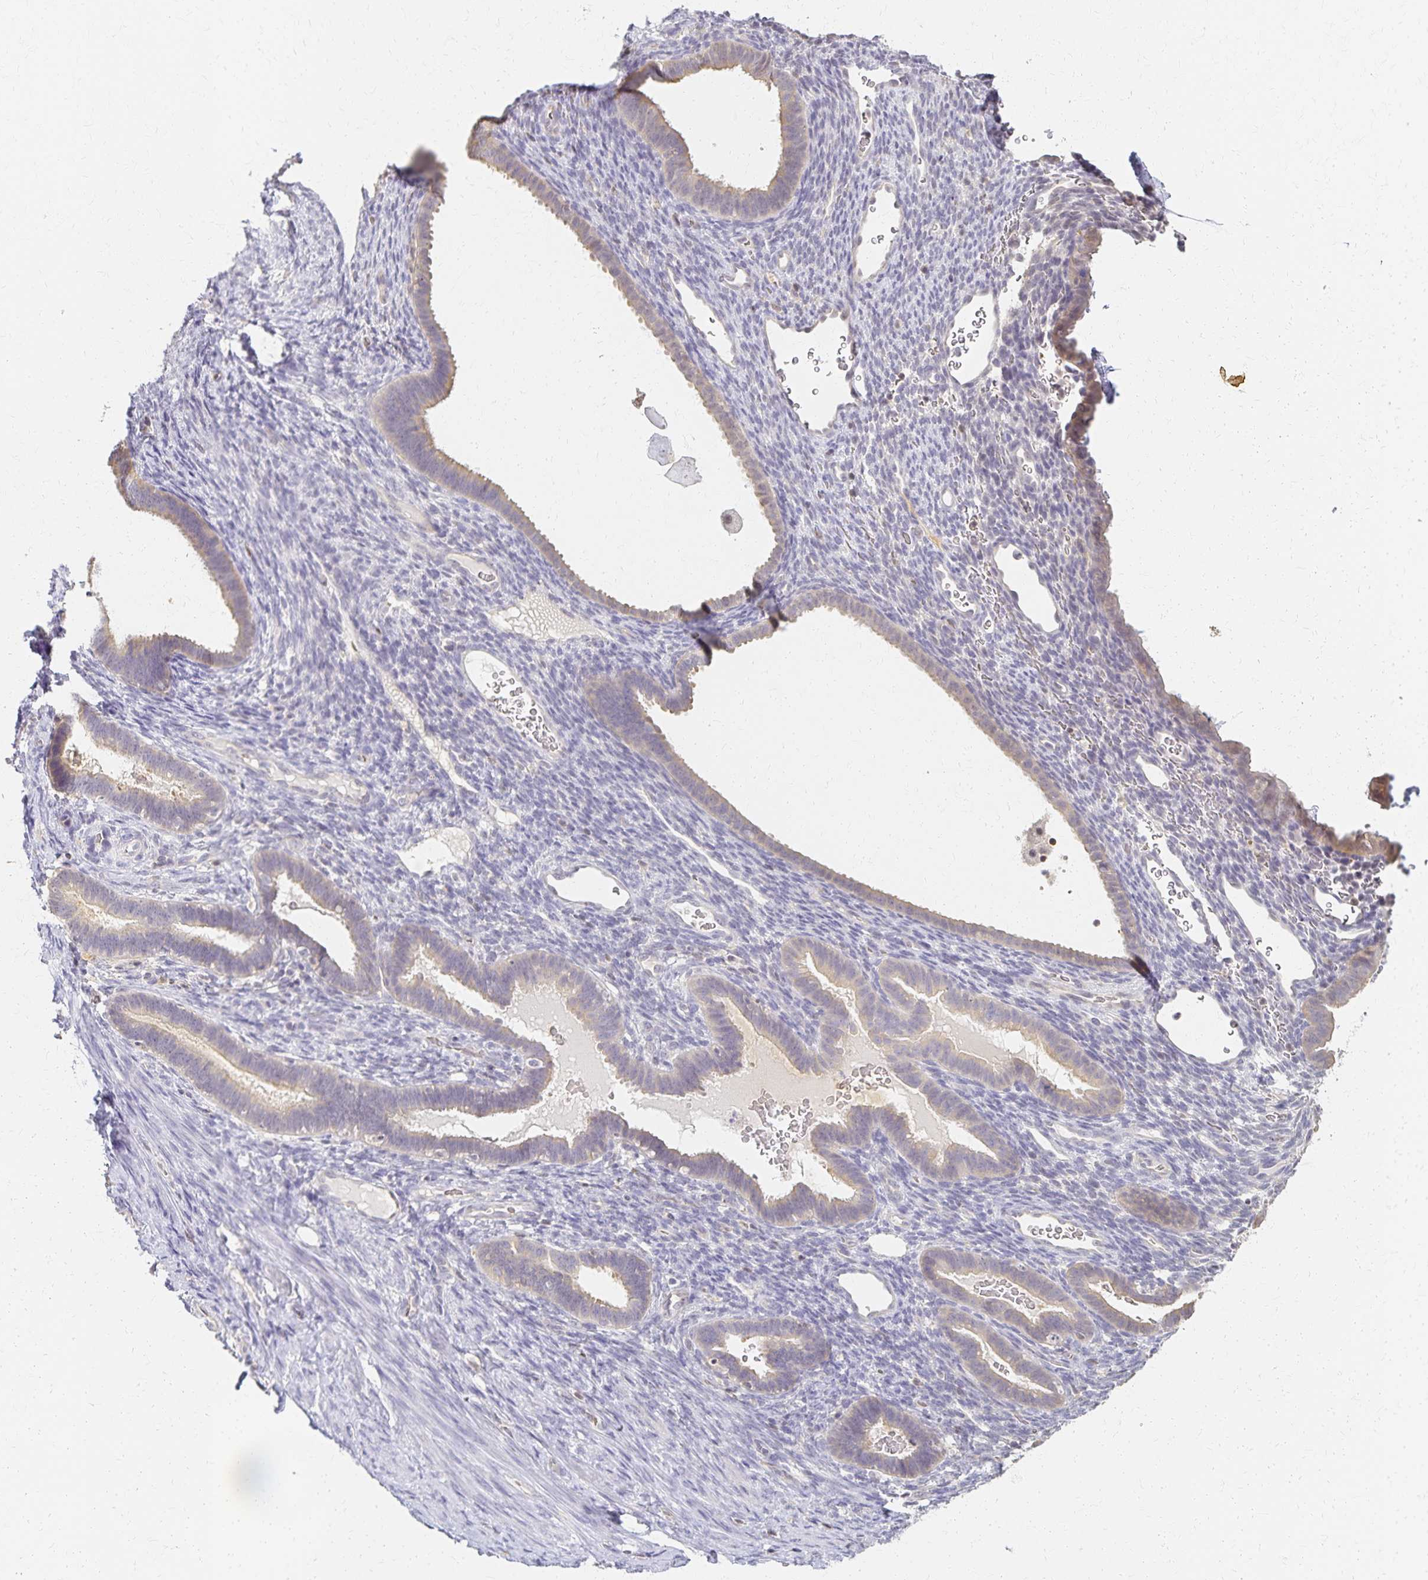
{"staining": {"intensity": "negative", "quantity": "none", "location": "none"}, "tissue": "endometrium", "cell_type": "Cells in endometrial stroma", "image_type": "normal", "snomed": [{"axis": "morphology", "description": "Normal tissue, NOS"}, {"axis": "topography", "description": "Endometrium"}], "caption": "Immunohistochemistry (IHC) micrograph of unremarkable endometrium: endometrium stained with DAB (3,3'-diaminobenzidine) shows no significant protein expression in cells in endometrial stroma. (DAB (3,3'-diaminobenzidine) IHC with hematoxylin counter stain).", "gene": "AZGP1", "patient": {"sex": "female", "age": 34}}